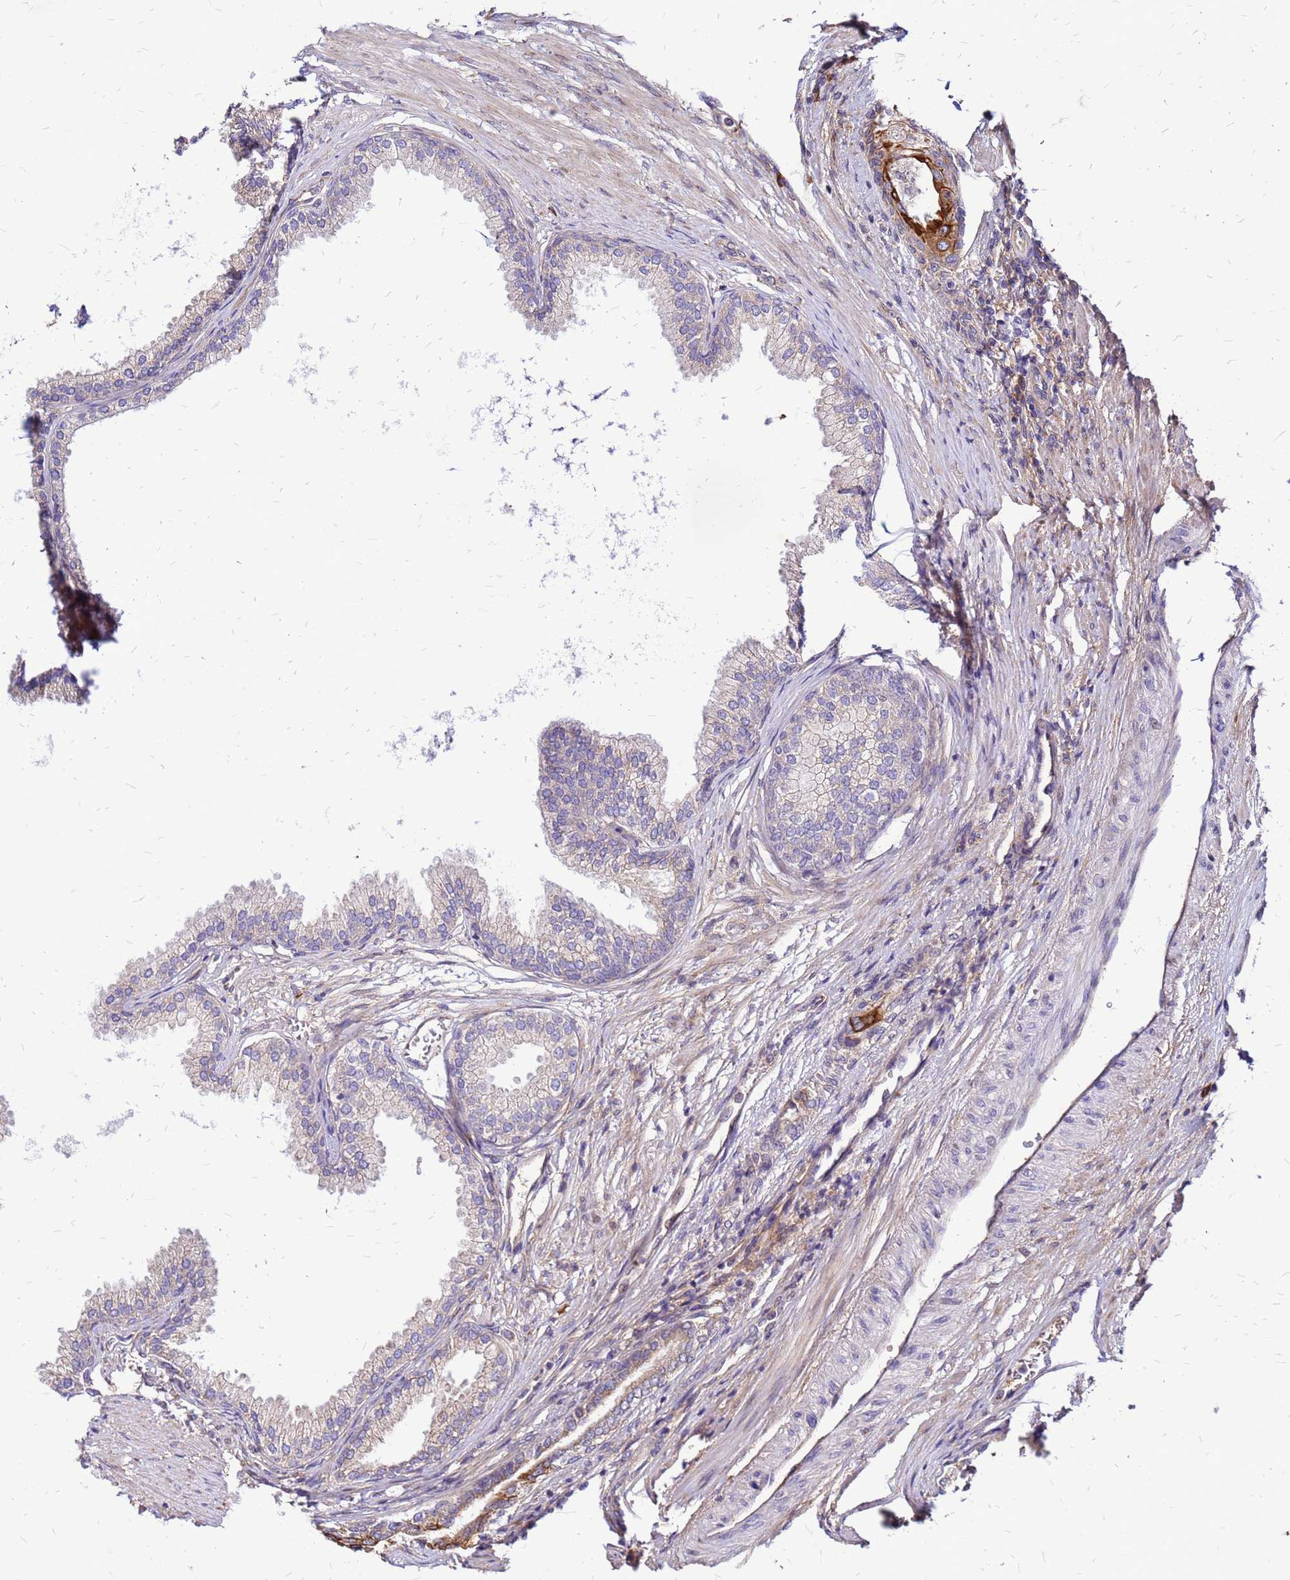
{"staining": {"intensity": "moderate", "quantity": "25%-75%", "location": "cytoplasmic/membranous"}, "tissue": "prostate", "cell_type": "Glandular cells", "image_type": "normal", "snomed": [{"axis": "morphology", "description": "Normal tissue, NOS"}, {"axis": "topography", "description": "Prostate"}], "caption": "The histopathology image displays immunohistochemical staining of benign prostate. There is moderate cytoplasmic/membranous expression is identified in approximately 25%-75% of glandular cells. The staining is performed using DAB brown chromogen to label protein expression. The nuclei are counter-stained blue using hematoxylin.", "gene": "VMO1", "patient": {"sex": "male", "age": 76}}